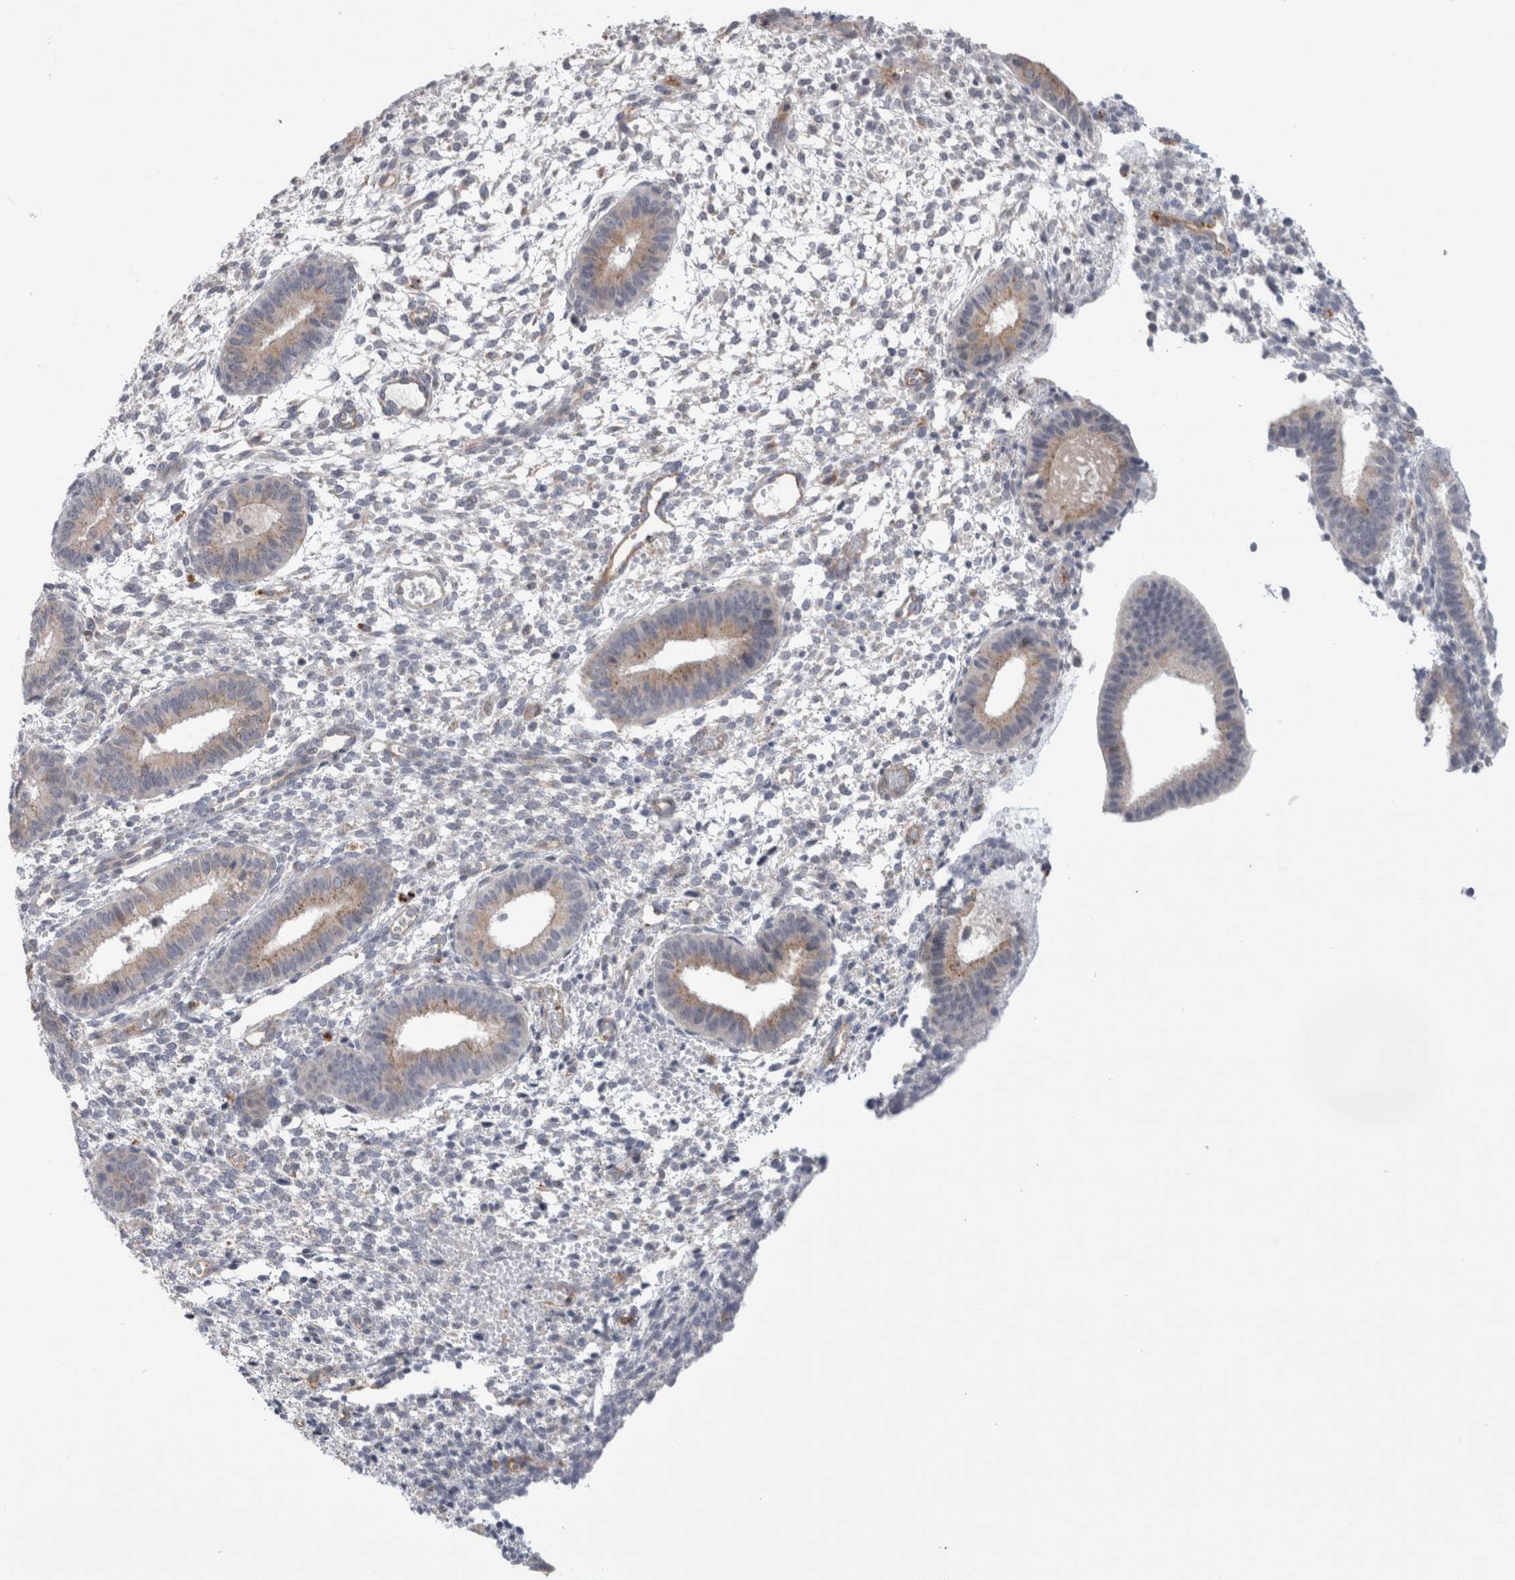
{"staining": {"intensity": "negative", "quantity": "none", "location": "none"}, "tissue": "endometrium", "cell_type": "Cells in endometrial stroma", "image_type": "normal", "snomed": [{"axis": "morphology", "description": "Normal tissue, NOS"}, {"axis": "topography", "description": "Endometrium"}], "caption": "IHC of benign human endometrium exhibits no expression in cells in endometrial stroma. (Immunohistochemistry, brightfield microscopy, high magnification).", "gene": "ANKMY1", "patient": {"sex": "female", "age": 46}}